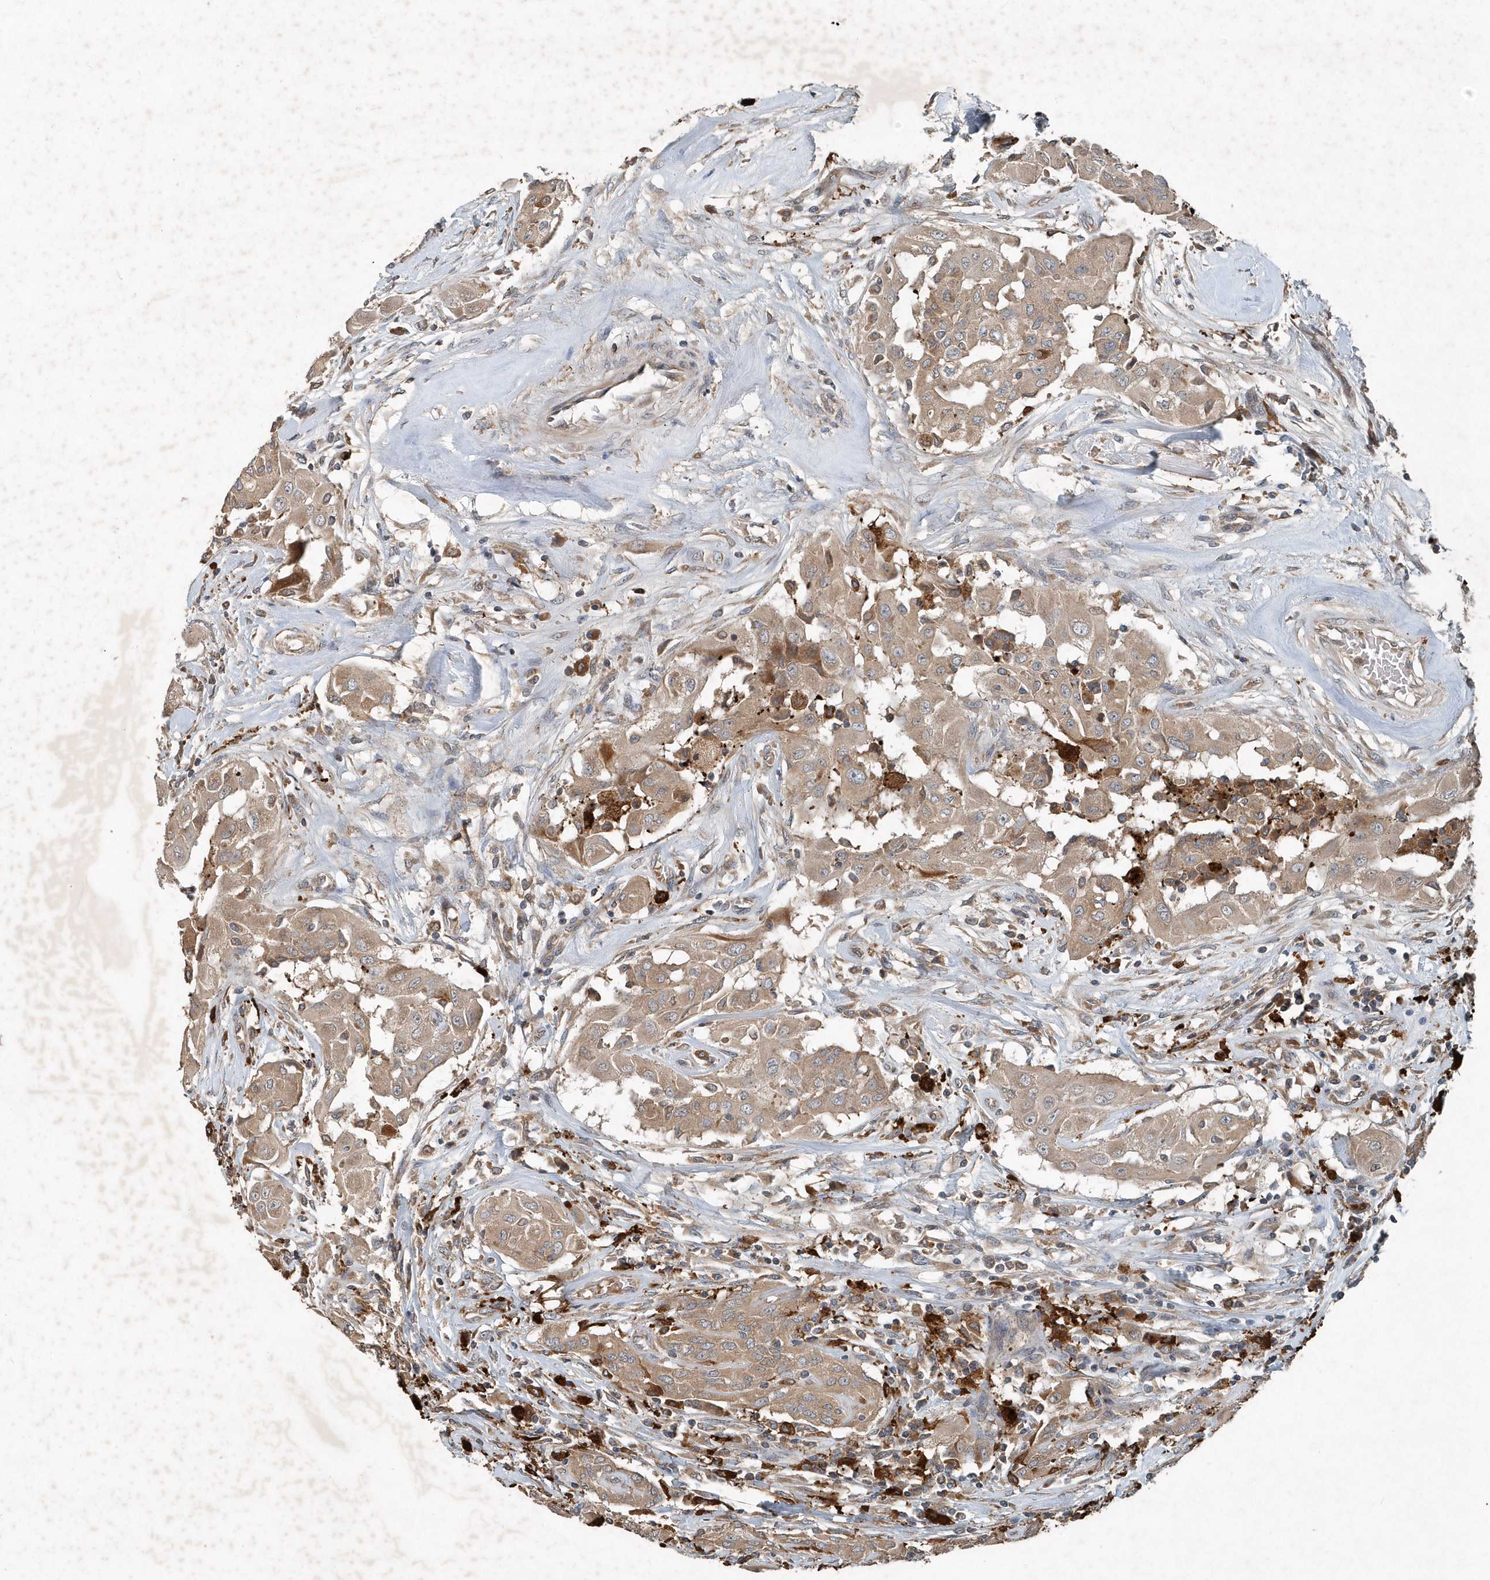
{"staining": {"intensity": "weak", "quantity": ">75%", "location": "cytoplasmic/membranous"}, "tissue": "thyroid cancer", "cell_type": "Tumor cells", "image_type": "cancer", "snomed": [{"axis": "morphology", "description": "Papillary adenocarcinoma, NOS"}, {"axis": "topography", "description": "Thyroid gland"}], "caption": "Protein analysis of thyroid cancer (papillary adenocarcinoma) tissue reveals weak cytoplasmic/membranous staining in approximately >75% of tumor cells. The staining was performed using DAB (3,3'-diaminobenzidine) to visualize the protein expression in brown, while the nuclei were stained in blue with hematoxylin (Magnification: 20x).", "gene": "SCFD2", "patient": {"sex": "female", "age": 59}}